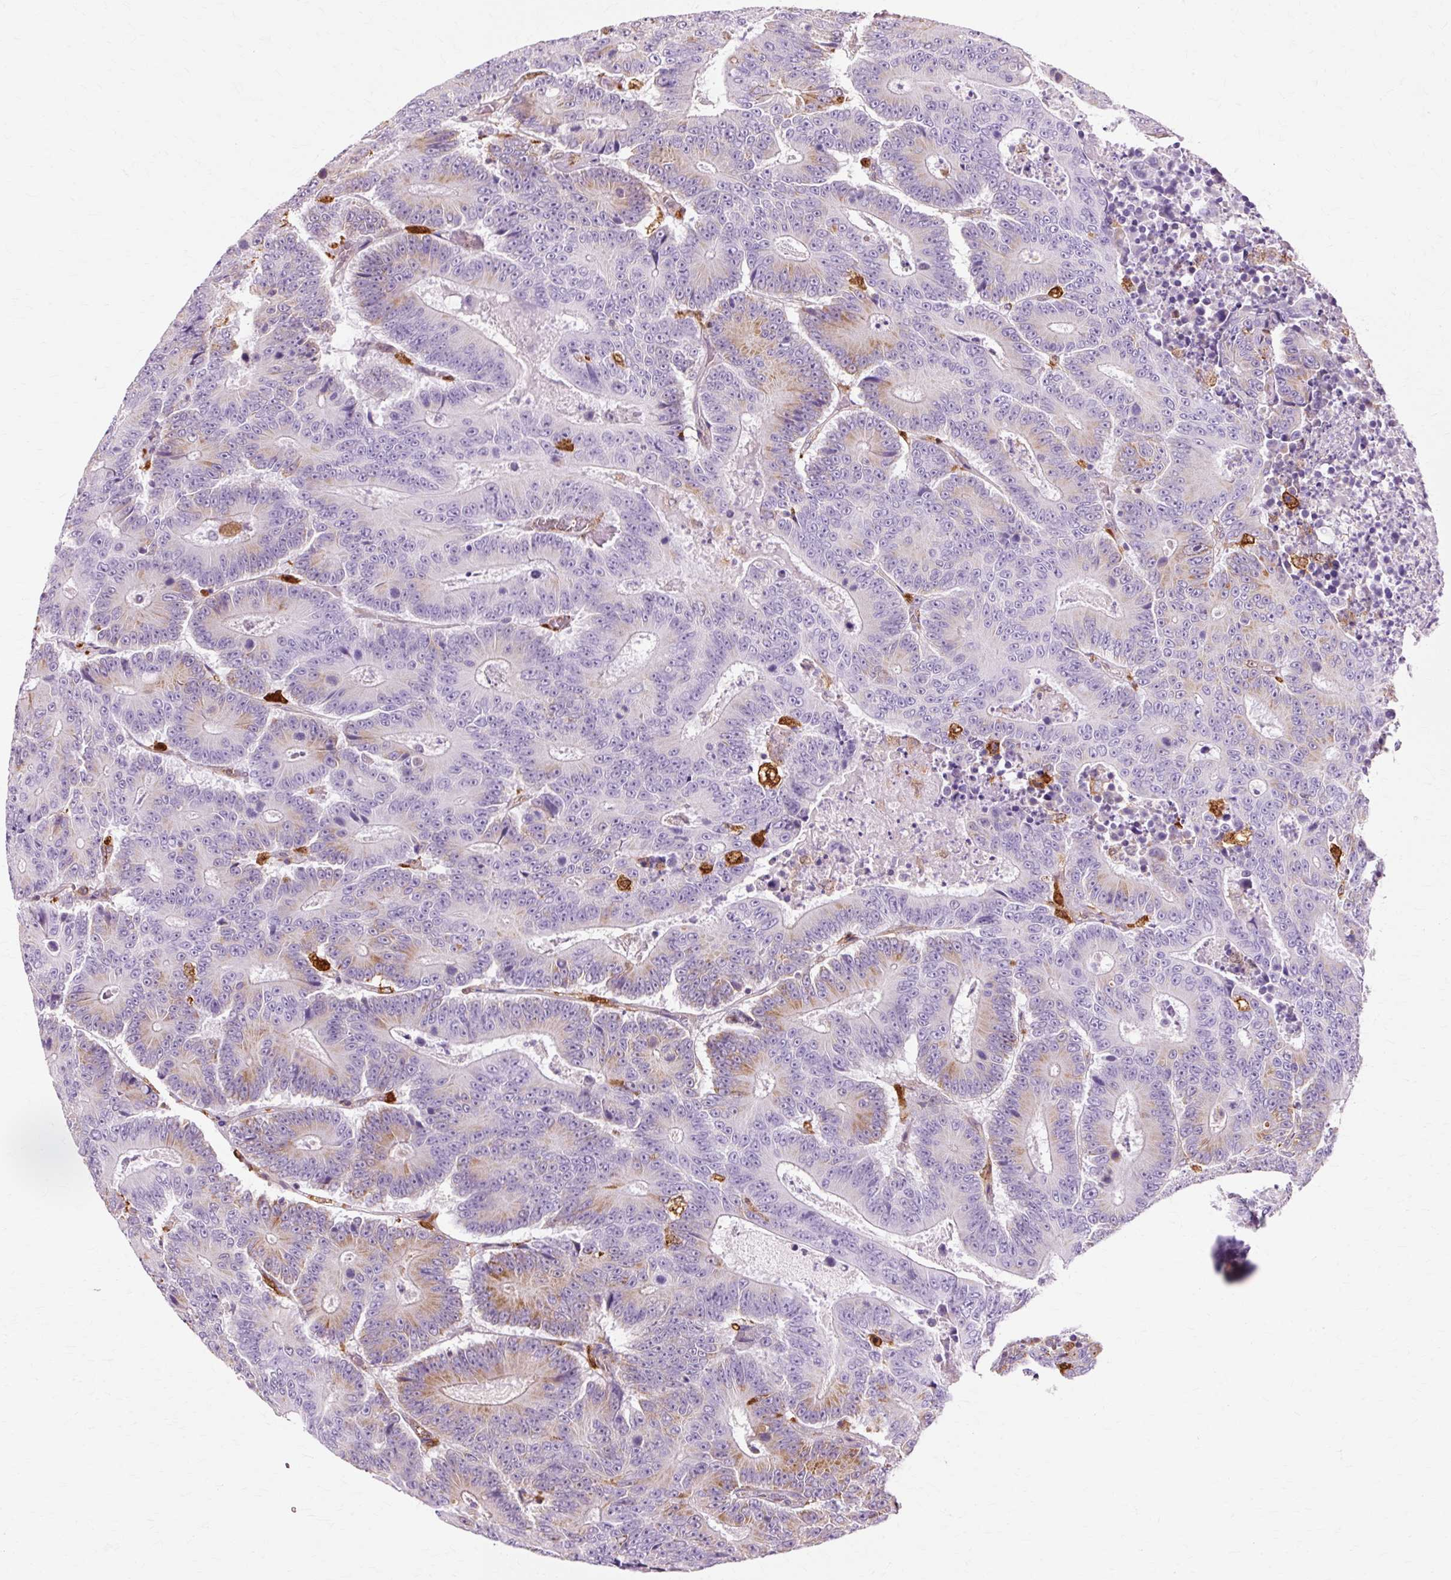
{"staining": {"intensity": "moderate", "quantity": "<25%", "location": "cytoplasmic/membranous"}, "tissue": "colorectal cancer", "cell_type": "Tumor cells", "image_type": "cancer", "snomed": [{"axis": "morphology", "description": "Adenocarcinoma, NOS"}, {"axis": "topography", "description": "Colon"}], "caption": "Tumor cells reveal moderate cytoplasmic/membranous staining in about <25% of cells in colorectal adenocarcinoma.", "gene": "GPX1", "patient": {"sex": "male", "age": 83}}